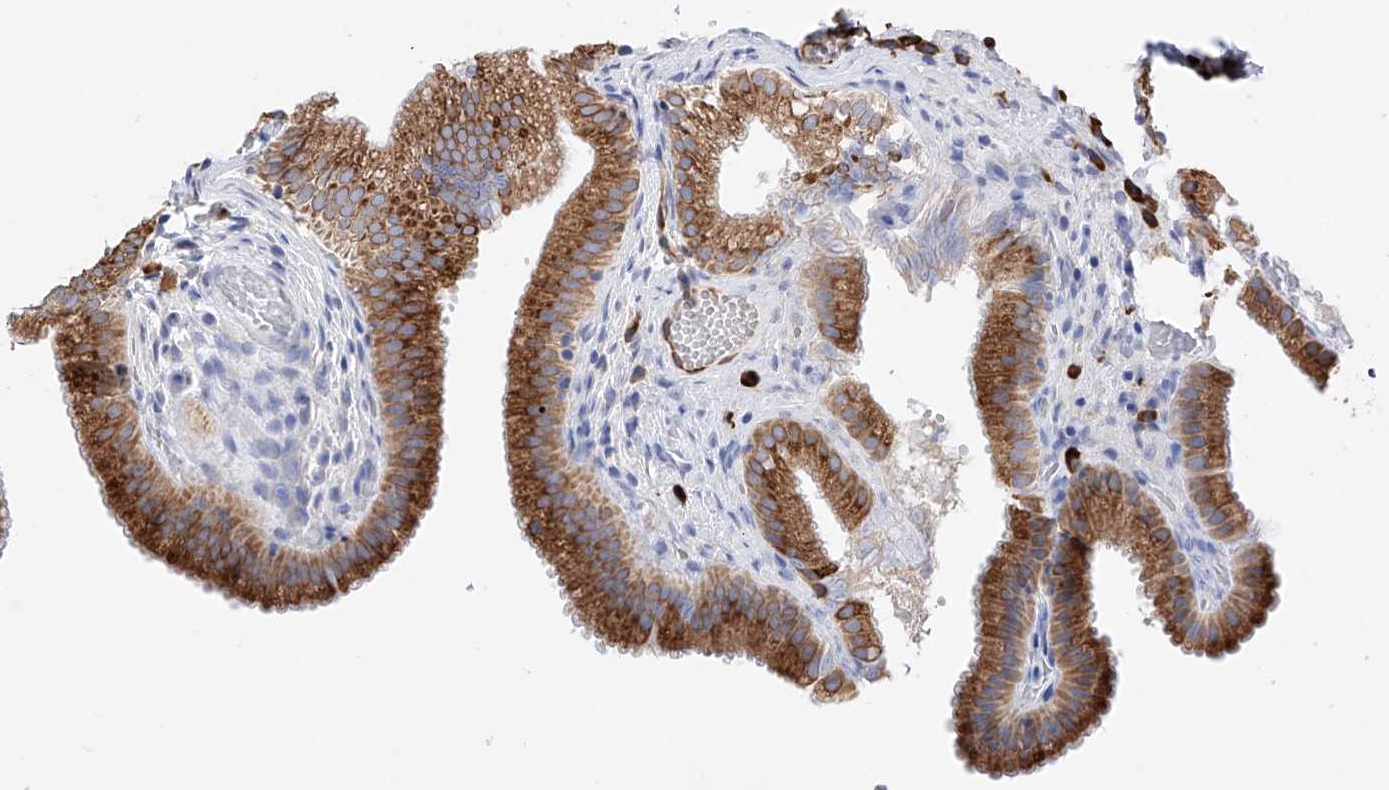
{"staining": {"intensity": "strong", "quantity": ">75%", "location": "cytoplasmic/membranous"}, "tissue": "gallbladder", "cell_type": "Glandular cells", "image_type": "normal", "snomed": [{"axis": "morphology", "description": "Normal tissue, NOS"}, {"axis": "topography", "description": "Gallbladder"}], "caption": "A brown stain highlights strong cytoplasmic/membranous positivity of a protein in glandular cells of normal human gallbladder. (Brightfield microscopy of DAB IHC at high magnification).", "gene": "PDIA5", "patient": {"sex": "female", "age": 30}}